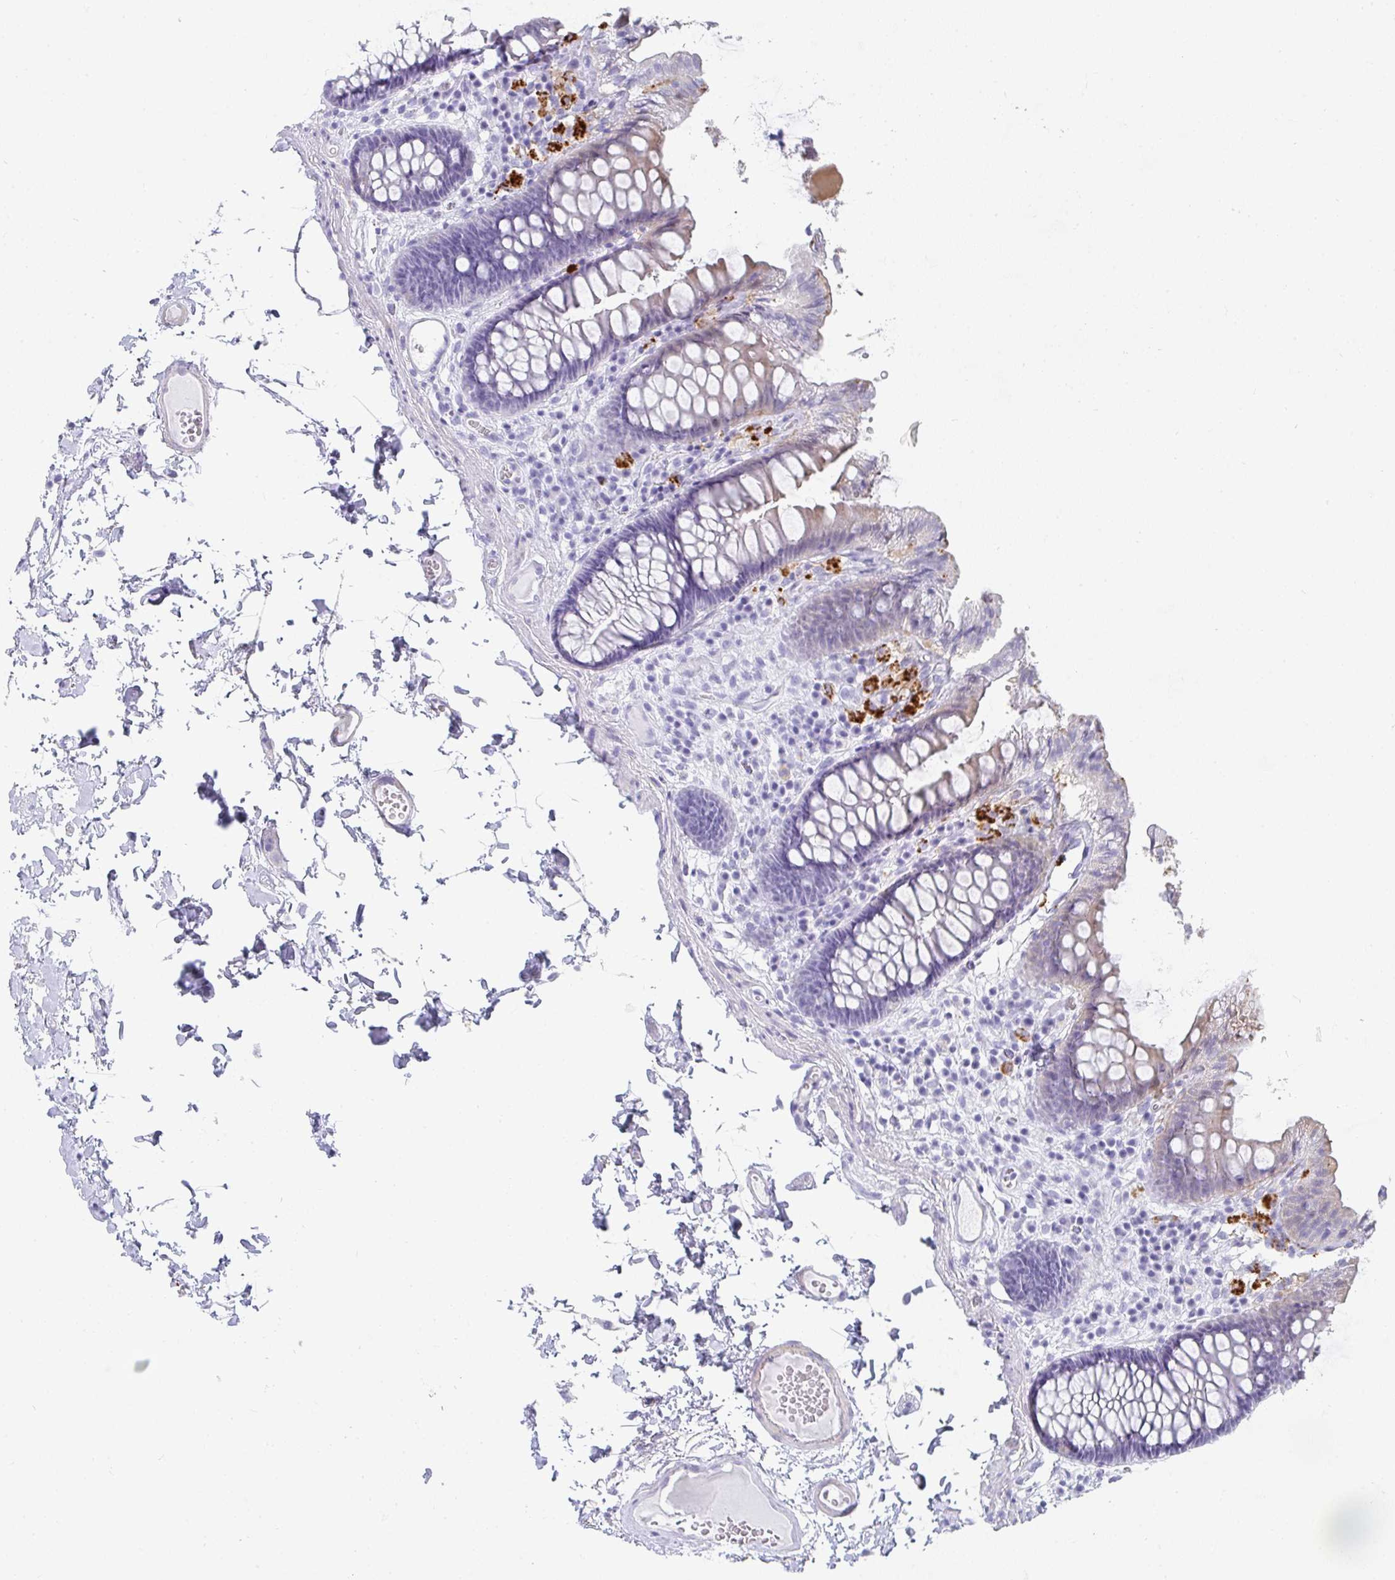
{"staining": {"intensity": "negative", "quantity": "none", "location": "none"}, "tissue": "colon", "cell_type": "Endothelial cells", "image_type": "normal", "snomed": [{"axis": "morphology", "description": "Normal tissue, NOS"}, {"axis": "topography", "description": "Colon"}, {"axis": "topography", "description": "Peripheral nerve tissue"}], "caption": "Endothelial cells show no significant expression in benign colon.", "gene": "PRND", "patient": {"sex": "male", "age": 84}}